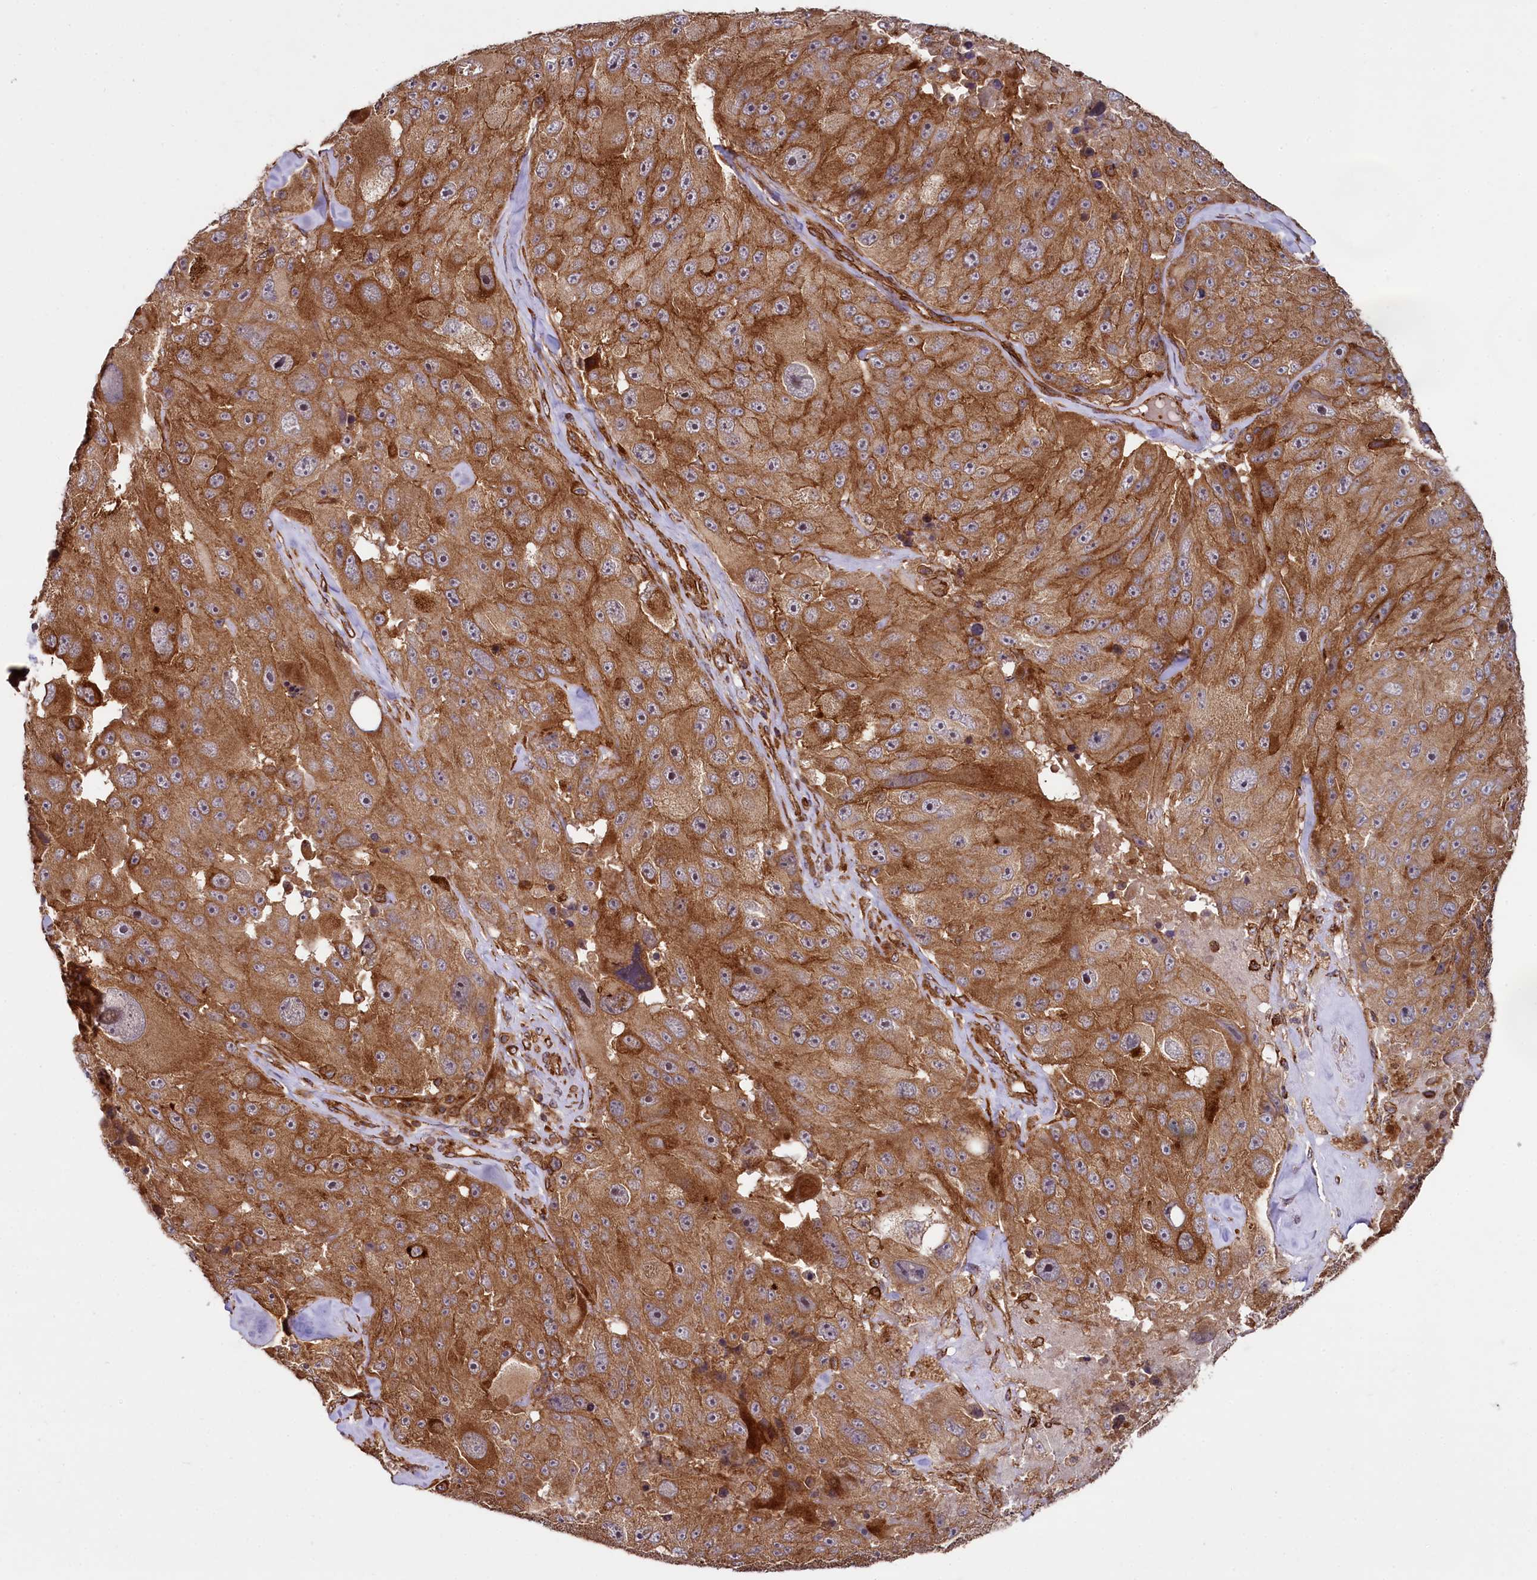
{"staining": {"intensity": "strong", "quantity": ">75%", "location": "cytoplasmic/membranous"}, "tissue": "melanoma", "cell_type": "Tumor cells", "image_type": "cancer", "snomed": [{"axis": "morphology", "description": "Malignant melanoma, Metastatic site"}, {"axis": "topography", "description": "Lymph node"}], "caption": "Immunohistochemical staining of melanoma exhibits strong cytoplasmic/membranous protein staining in about >75% of tumor cells.", "gene": "SVIP", "patient": {"sex": "male", "age": 62}}